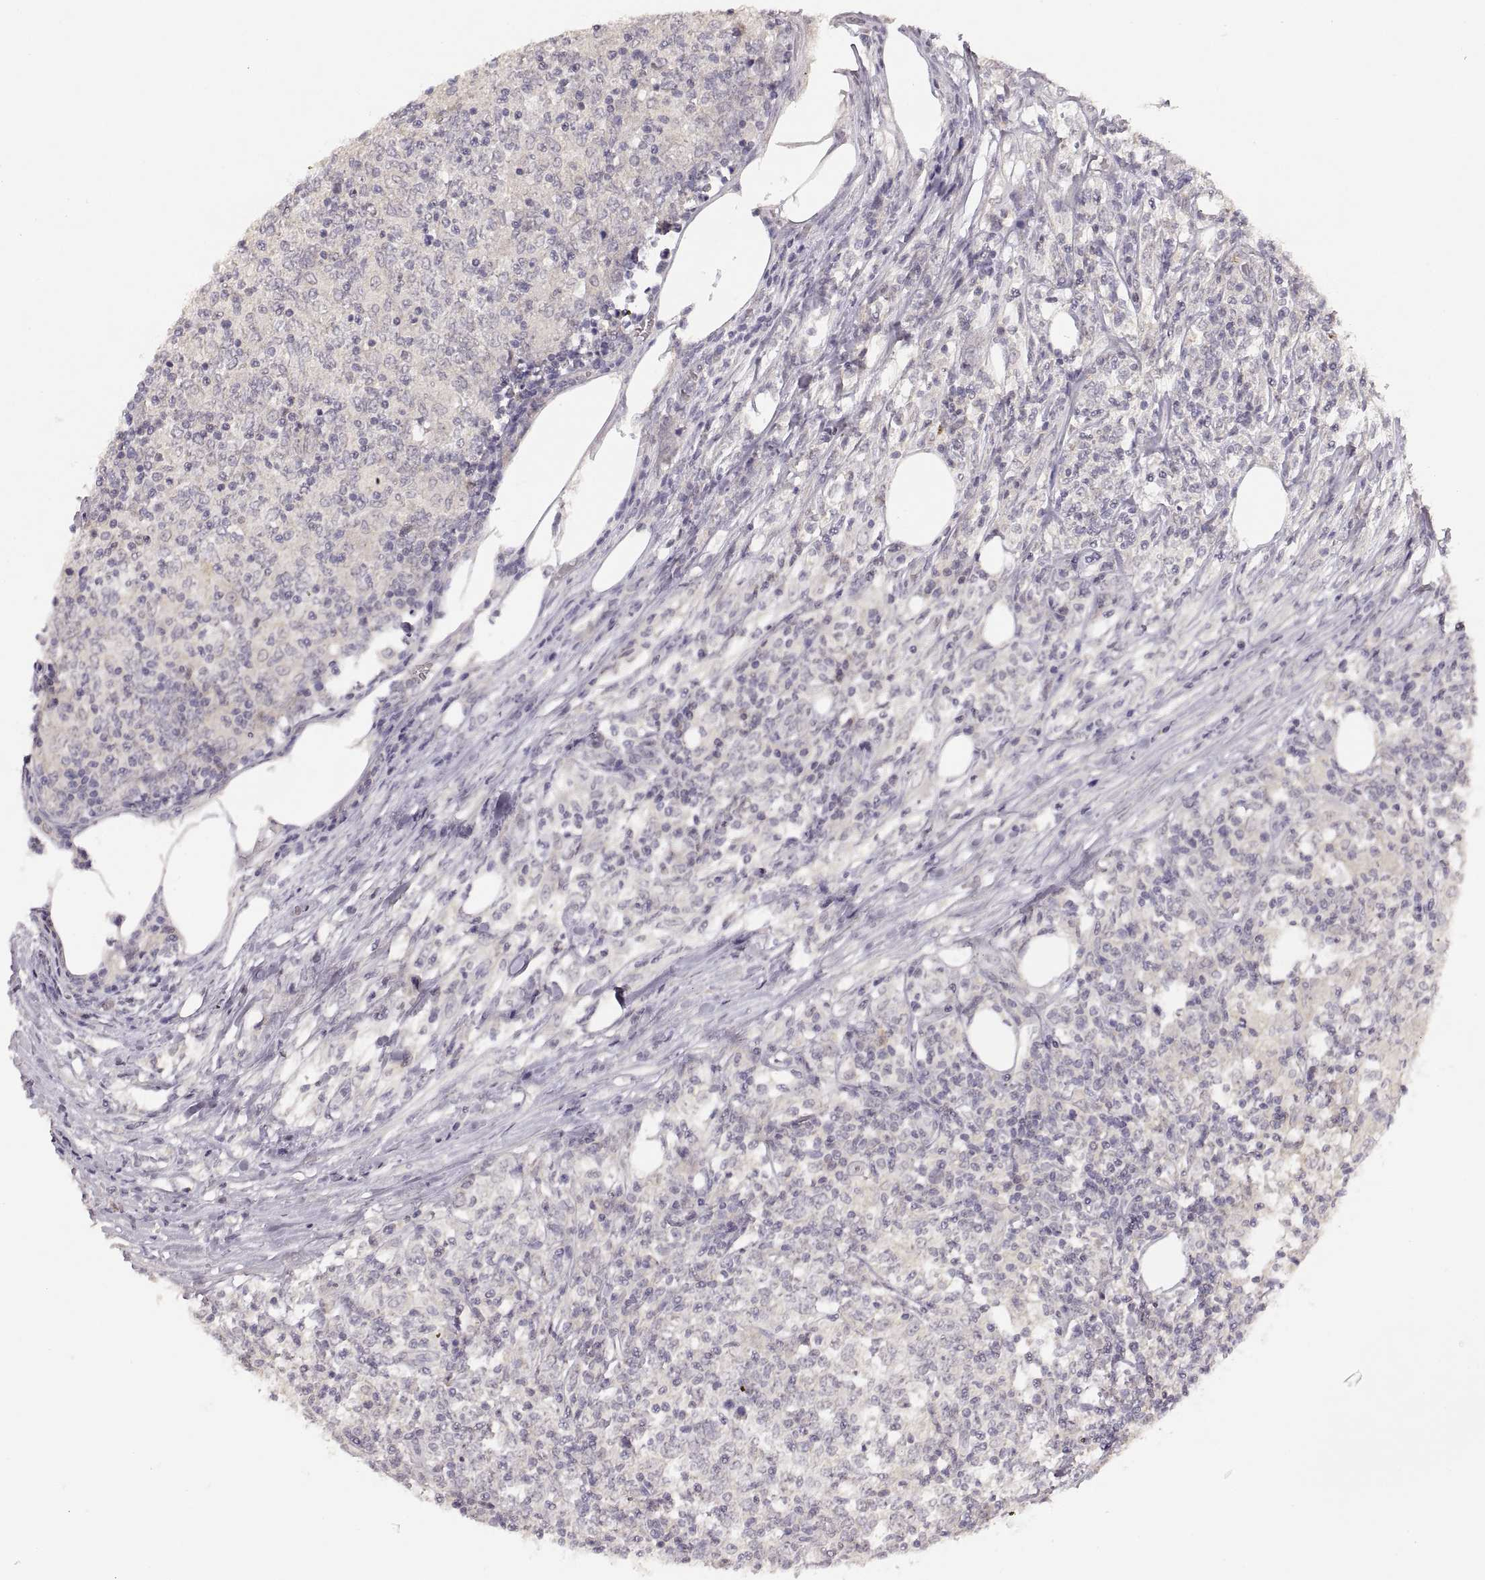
{"staining": {"intensity": "negative", "quantity": "none", "location": "none"}, "tissue": "lymphoma", "cell_type": "Tumor cells", "image_type": "cancer", "snomed": [{"axis": "morphology", "description": "Malignant lymphoma, non-Hodgkin's type, High grade"}, {"axis": "topography", "description": "Lymph node"}], "caption": "High magnification brightfield microscopy of lymphoma stained with DAB (3,3'-diaminobenzidine) (brown) and counterstained with hematoxylin (blue): tumor cells show no significant expression. The staining was performed using DAB (3,3'-diaminobenzidine) to visualize the protein expression in brown, while the nuclei were stained in blue with hematoxylin (Magnification: 20x).", "gene": "LAMC2", "patient": {"sex": "female", "age": 84}}